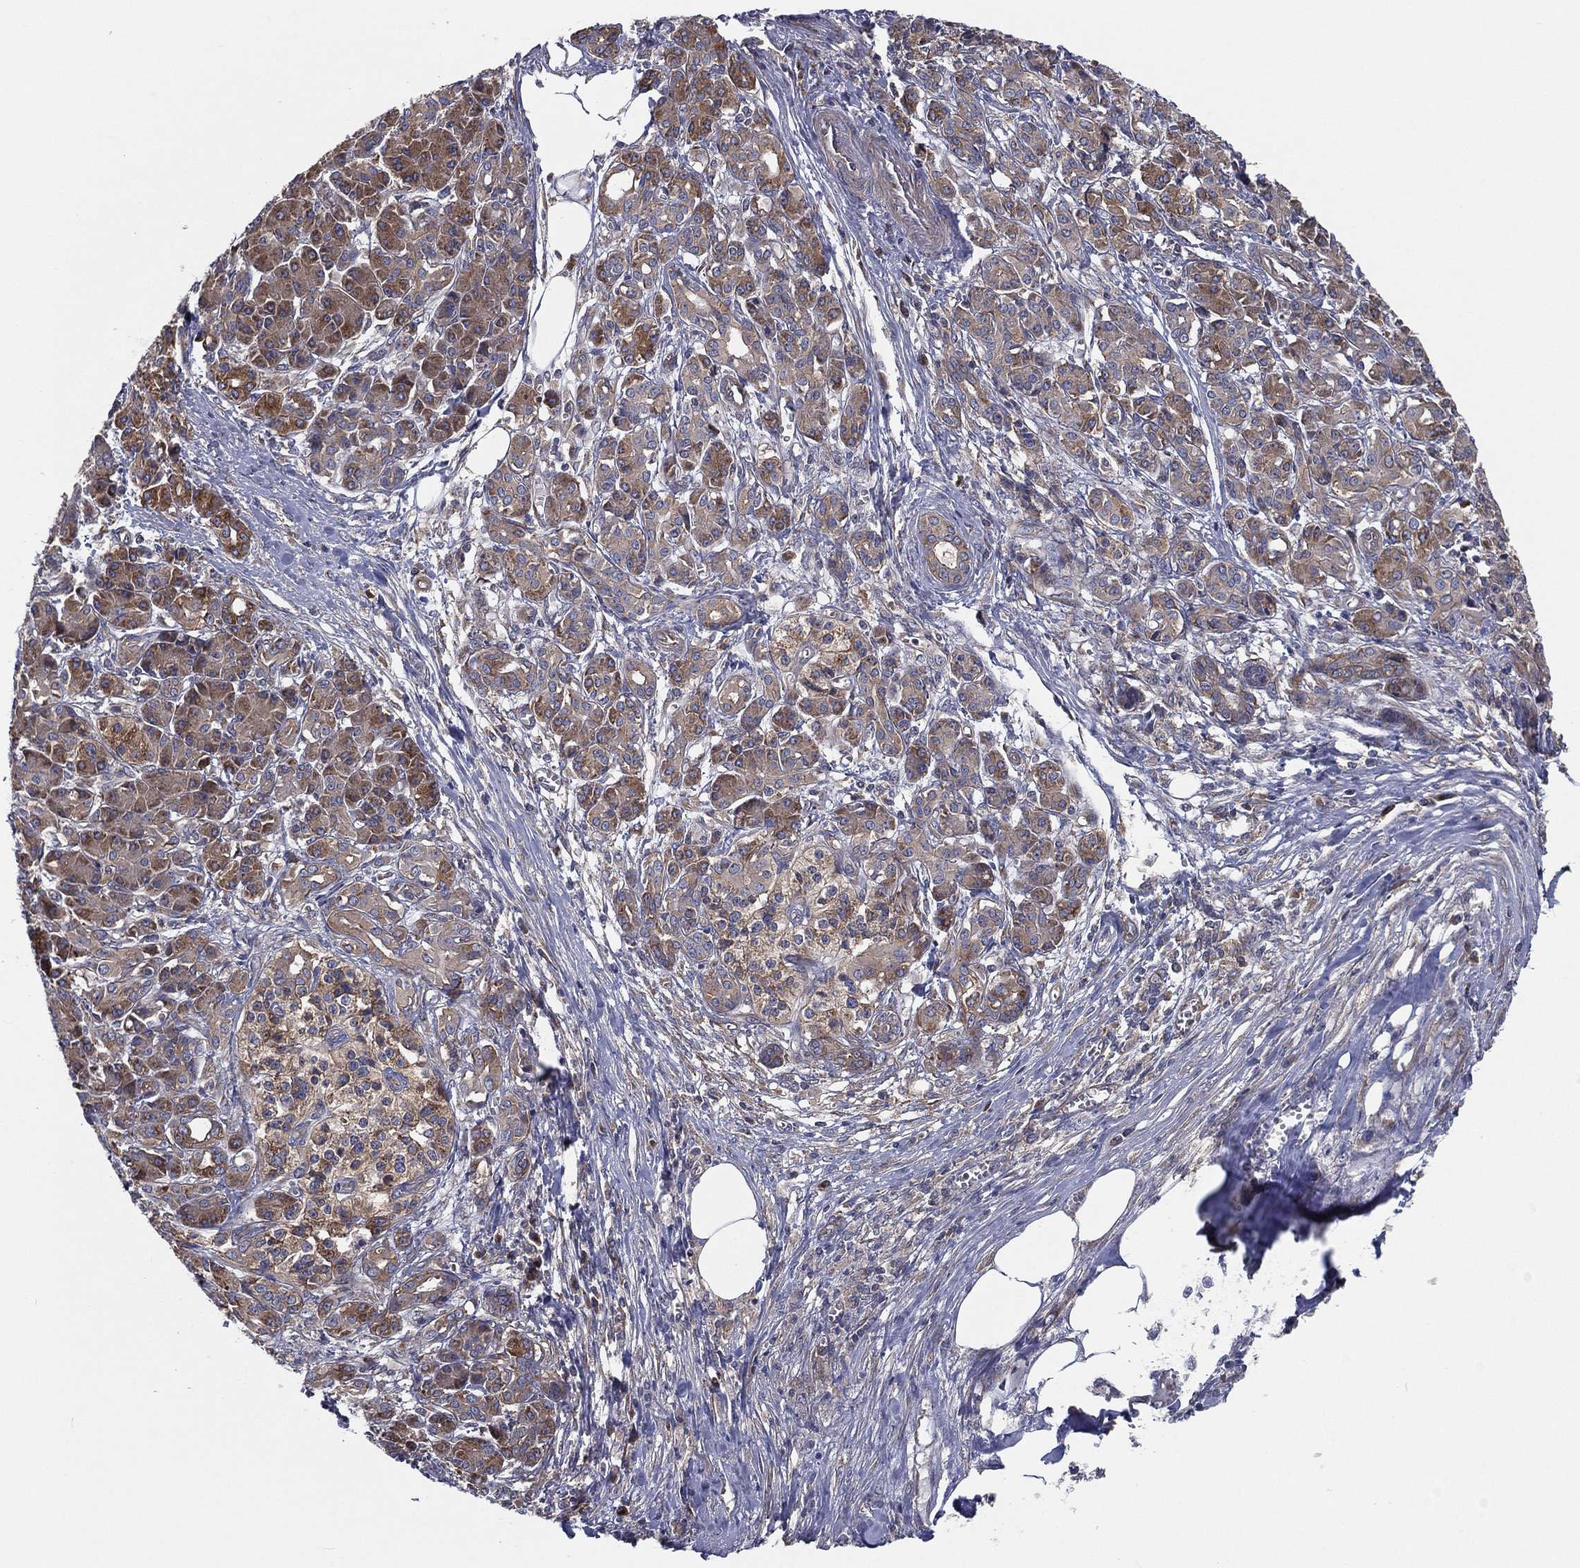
{"staining": {"intensity": "moderate", "quantity": "25%-75%", "location": "cytoplasmic/membranous"}, "tissue": "pancreatic cancer", "cell_type": "Tumor cells", "image_type": "cancer", "snomed": [{"axis": "morphology", "description": "Adenocarcinoma, NOS"}, {"axis": "topography", "description": "Pancreas"}], "caption": "High-magnification brightfield microscopy of pancreatic cancer stained with DAB (3,3'-diaminobenzidine) (brown) and counterstained with hematoxylin (blue). tumor cells exhibit moderate cytoplasmic/membranous expression is seen in about25%-75% of cells.", "gene": "EIF2B5", "patient": {"sex": "female", "age": 68}}